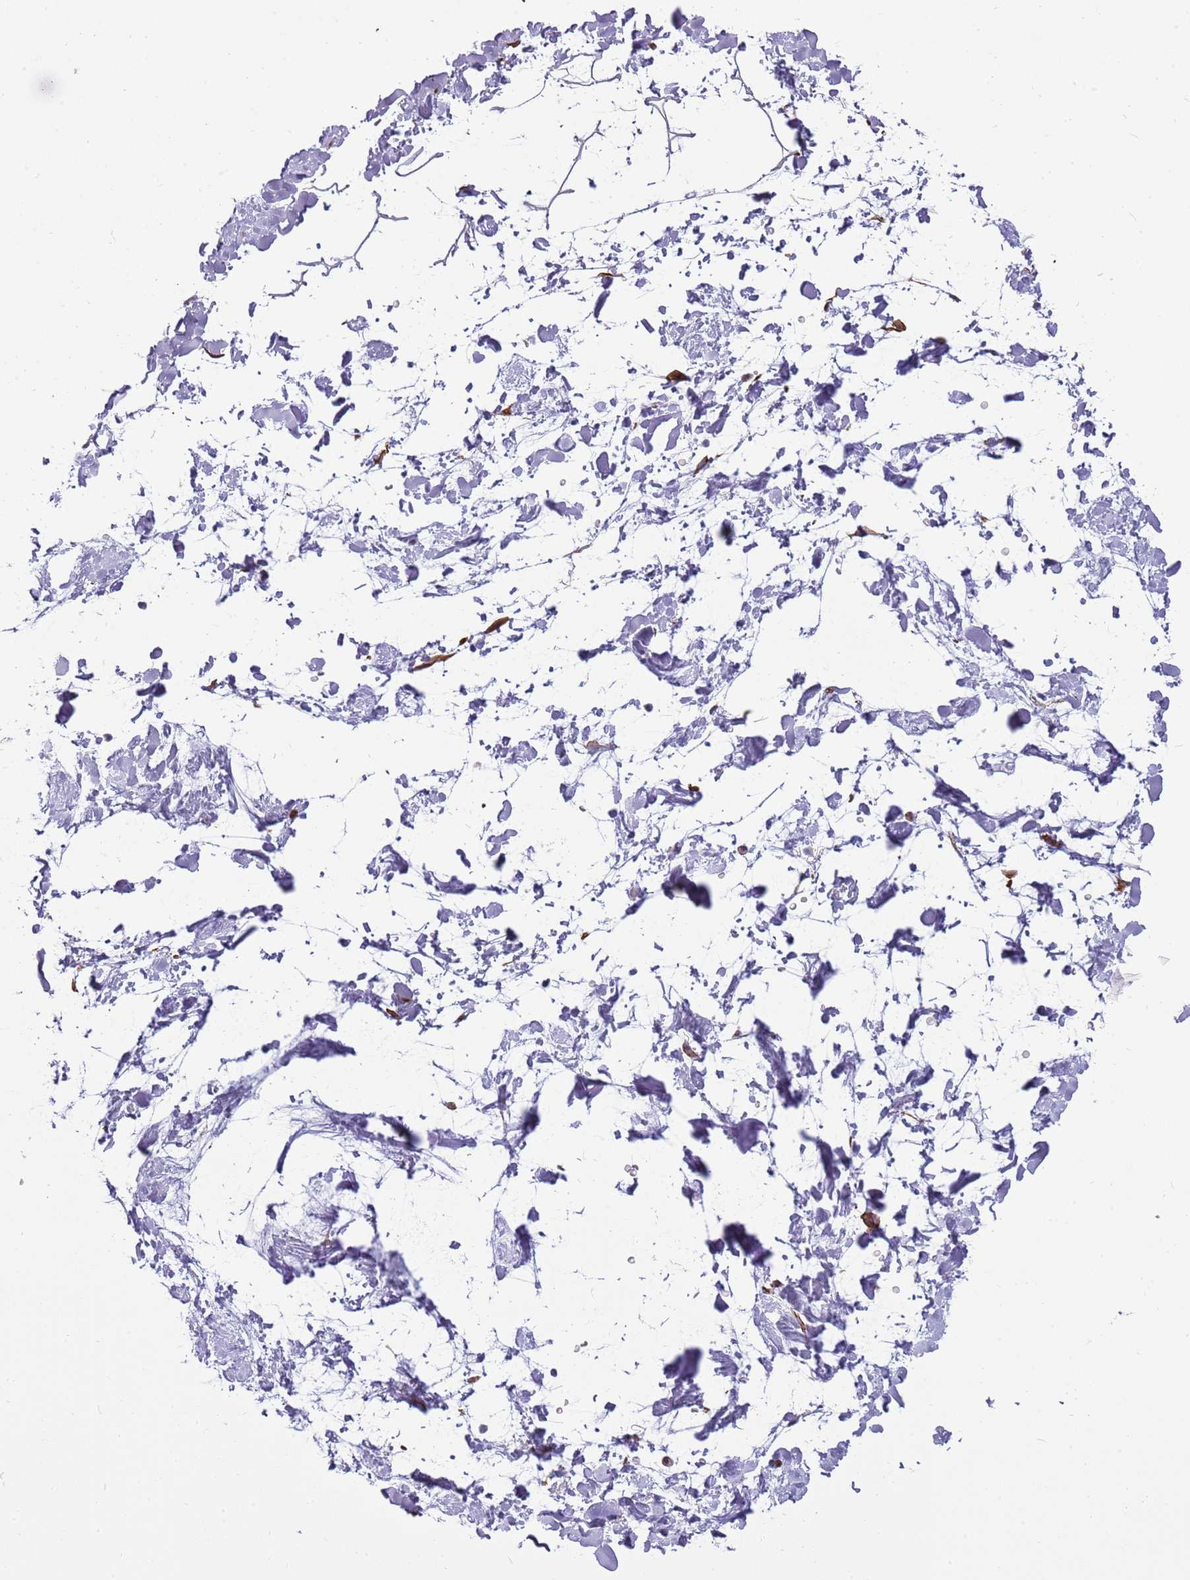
{"staining": {"intensity": "weak", "quantity": "25%-75%", "location": "cytoplasmic/membranous"}, "tissue": "adipose tissue", "cell_type": "Adipocytes", "image_type": "normal", "snomed": [{"axis": "morphology", "description": "Normal tissue, NOS"}, {"axis": "topography", "description": "Soft tissue"}], "caption": "Brown immunohistochemical staining in benign human adipose tissue demonstrates weak cytoplasmic/membranous staining in approximately 25%-75% of adipocytes.", "gene": "ENSG00000271254", "patient": {"sex": "male", "age": 72}}